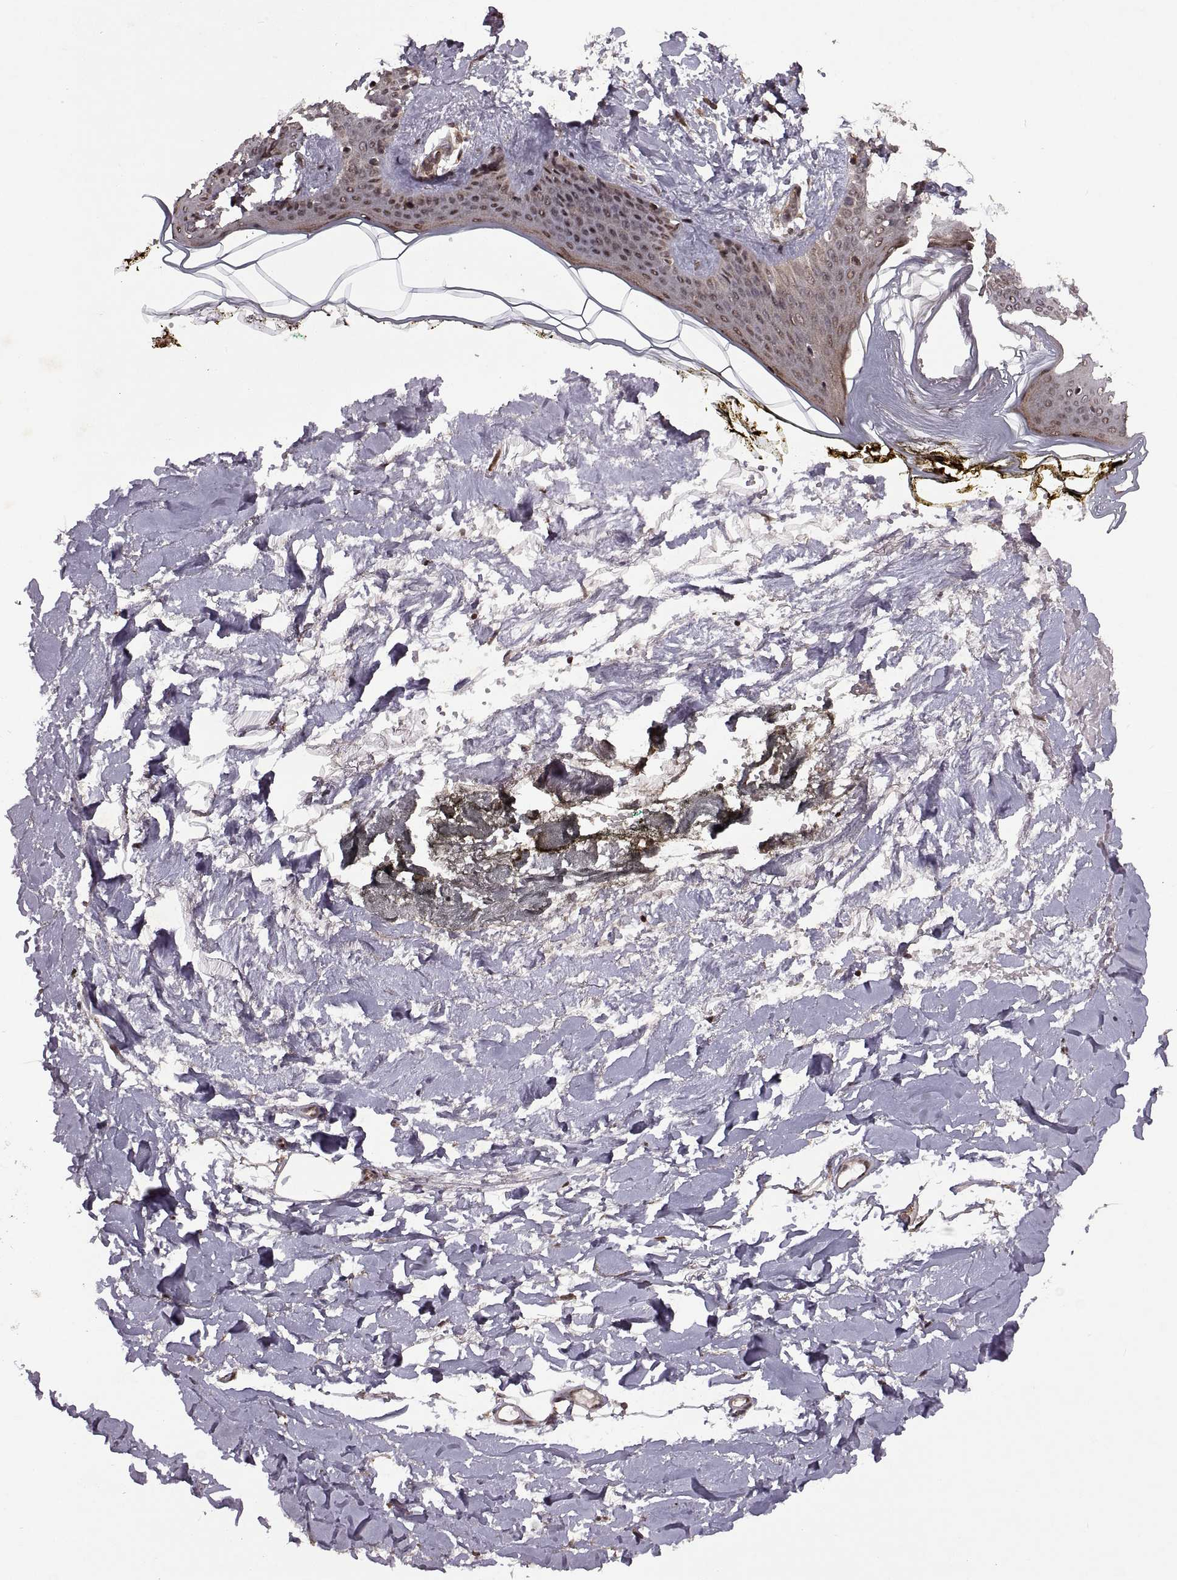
{"staining": {"intensity": "moderate", "quantity": ">75%", "location": "cytoplasmic/membranous"}, "tissue": "skin", "cell_type": "Fibroblasts", "image_type": "normal", "snomed": [{"axis": "morphology", "description": "Normal tissue, NOS"}, {"axis": "topography", "description": "Skin"}], "caption": "Protein analysis of unremarkable skin reveals moderate cytoplasmic/membranous staining in approximately >75% of fibroblasts.", "gene": "PTOV1", "patient": {"sex": "female", "age": 34}}